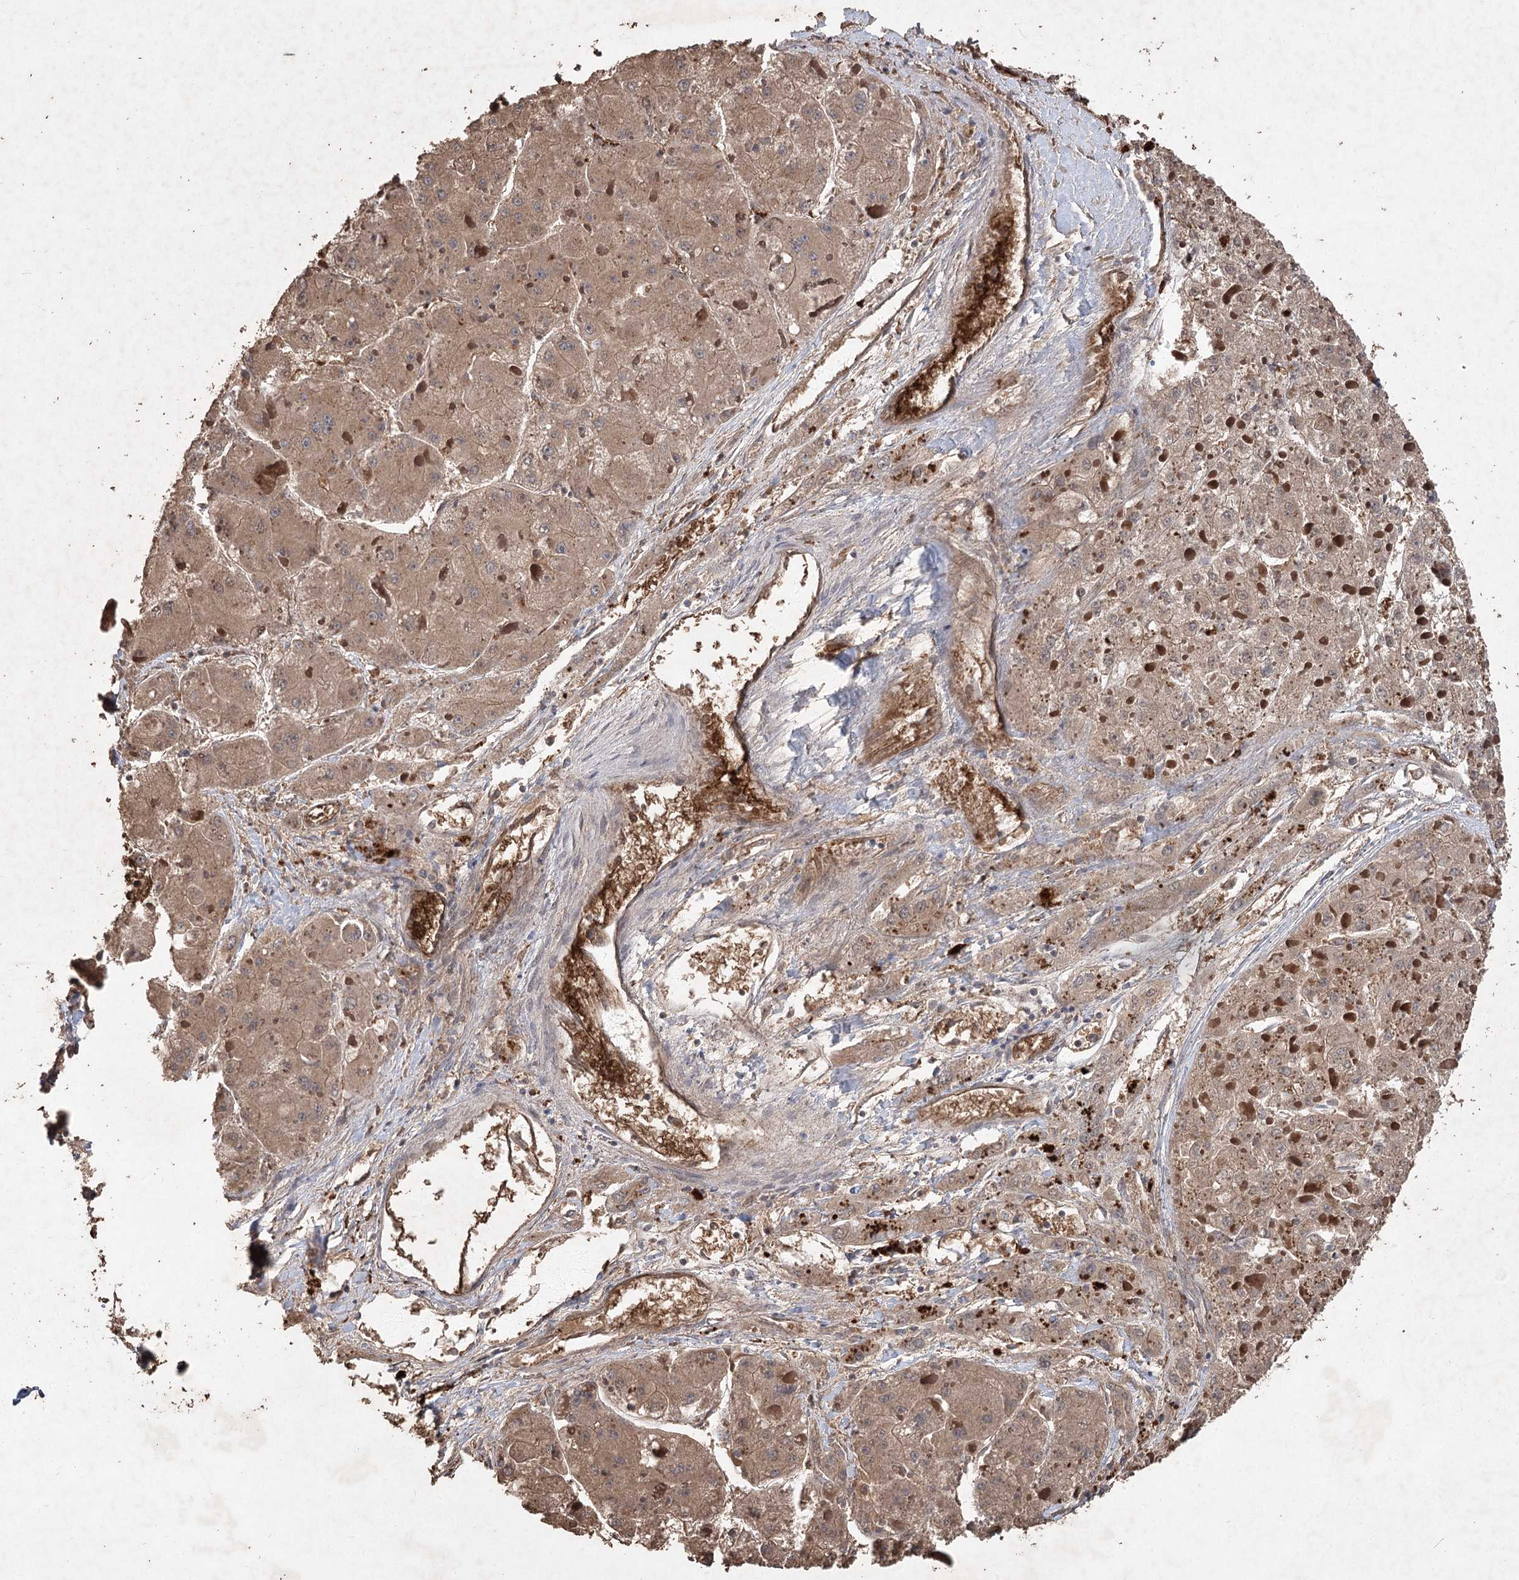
{"staining": {"intensity": "moderate", "quantity": ">75%", "location": "cytoplasmic/membranous,nuclear"}, "tissue": "liver cancer", "cell_type": "Tumor cells", "image_type": "cancer", "snomed": [{"axis": "morphology", "description": "Carcinoma, Hepatocellular, NOS"}, {"axis": "topography", "description": "Liver"}], "caption": "Immunohistochemical staining of human liver cancer displays medium levels of moderate cytoplasmic/membranous and nuclear staining in about >75% of tumor cells.", "gene": "FBXO7", "patient": {"sex": "female", "age": 73}}